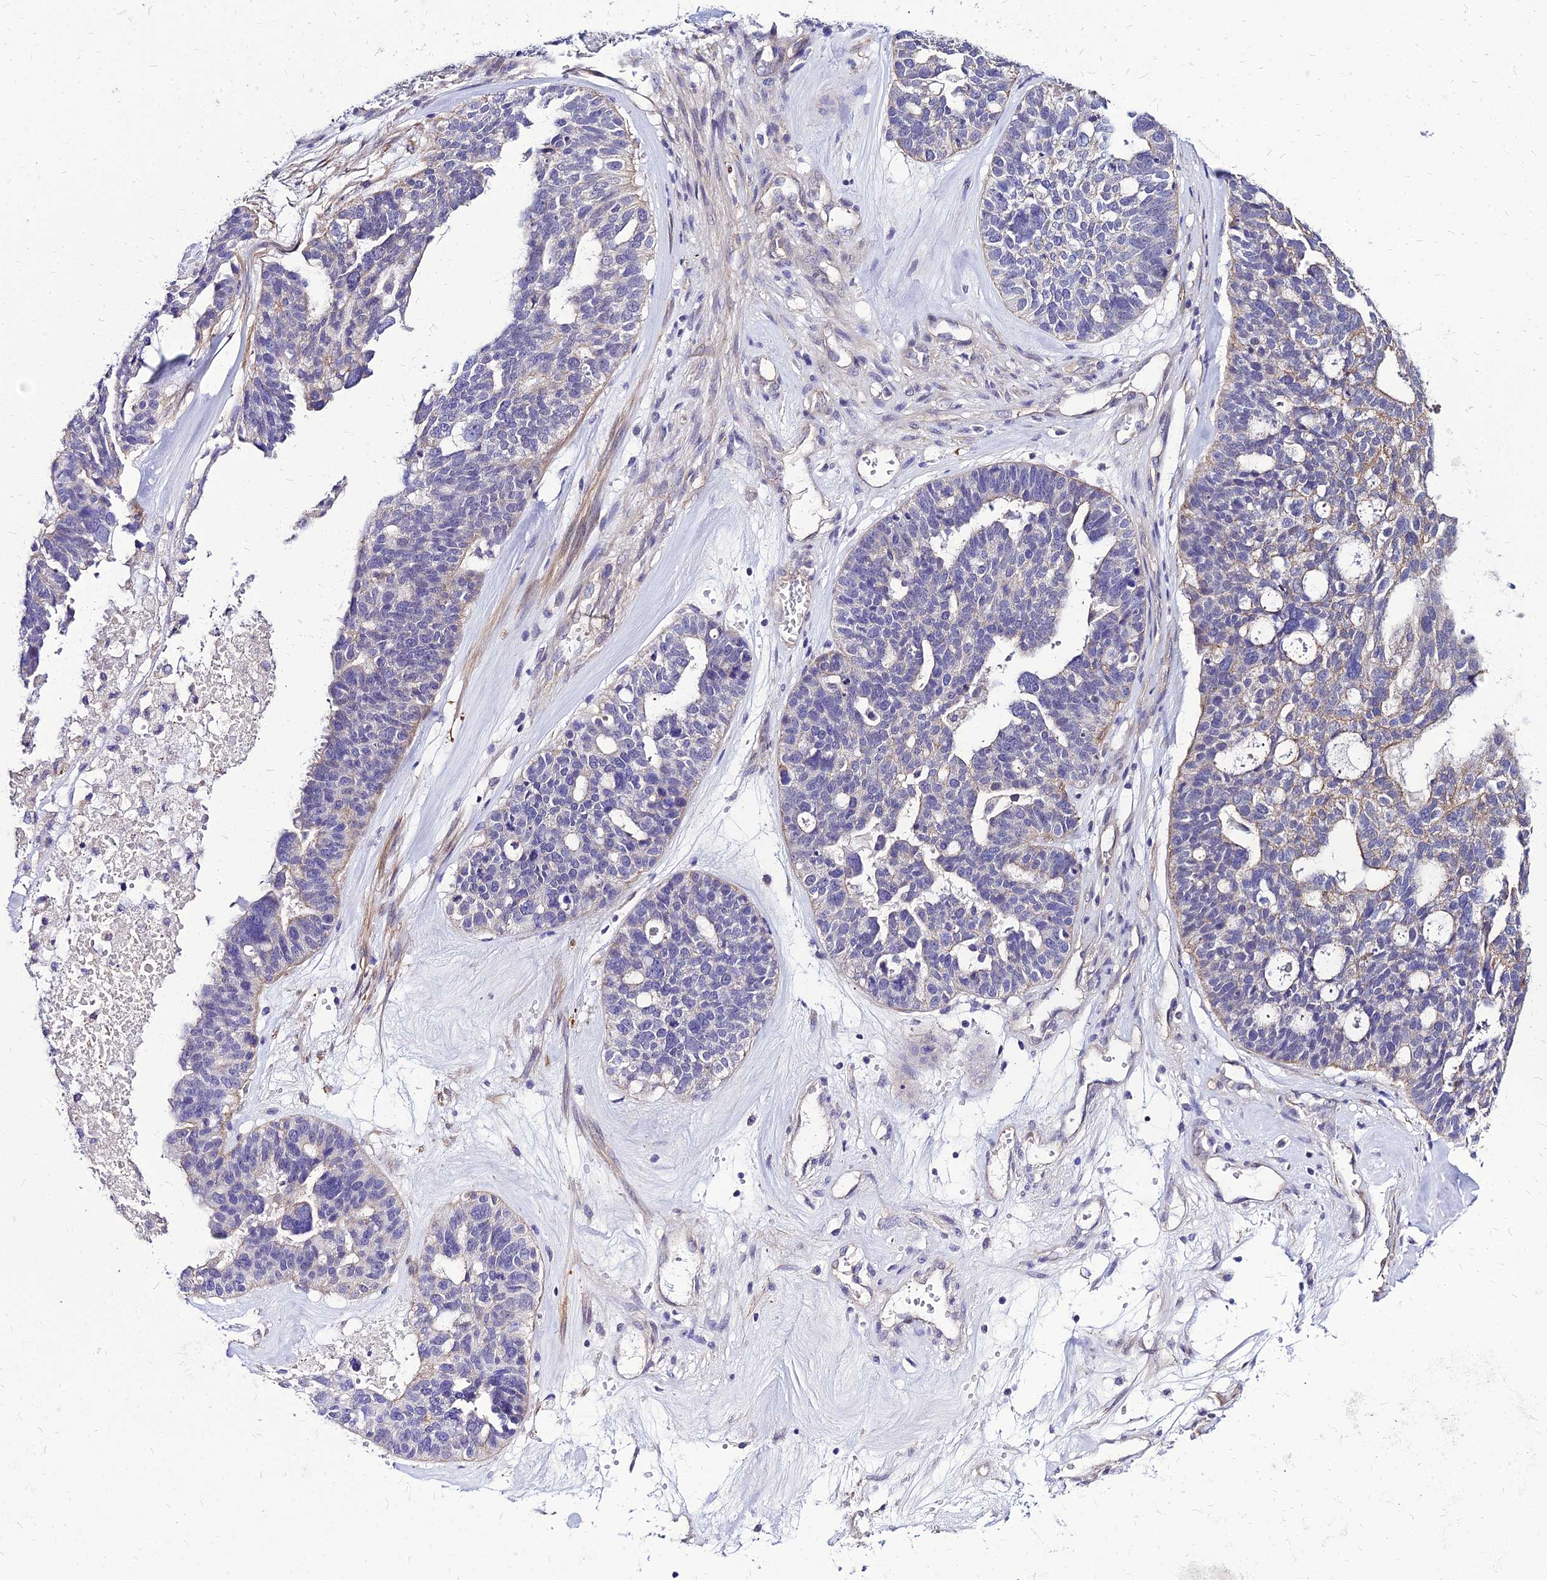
{"staining": {"intensity": "moderate", "quantity": "<25%", "location": "cytoplasmic/membranous"}, "tissue": "ovarian cancer", "cell_type": "Tumor cells", "image_type": "cancer", "snomed": [{"axis": "morphology", "description": "Cystadenocarcinoma, serous, NOS"}, {"axis": "topography", "description": "Ovary"}], "caption": "Ovarian serous cystadenocarcinoma was stained to show a protein in brown. There is low levels of moderate cytoplasmic/membranous staining in approximately <25% of tumor cells. The staining was performed using DAB (3,3'-diaminobenzidine) to visualize the protein expression in brown, while the nuclei were stained in blue with hematoxylin (Magnification: 20x).", "gene": "YEATS2", "patient": {"sex": "female", "age": 59}}